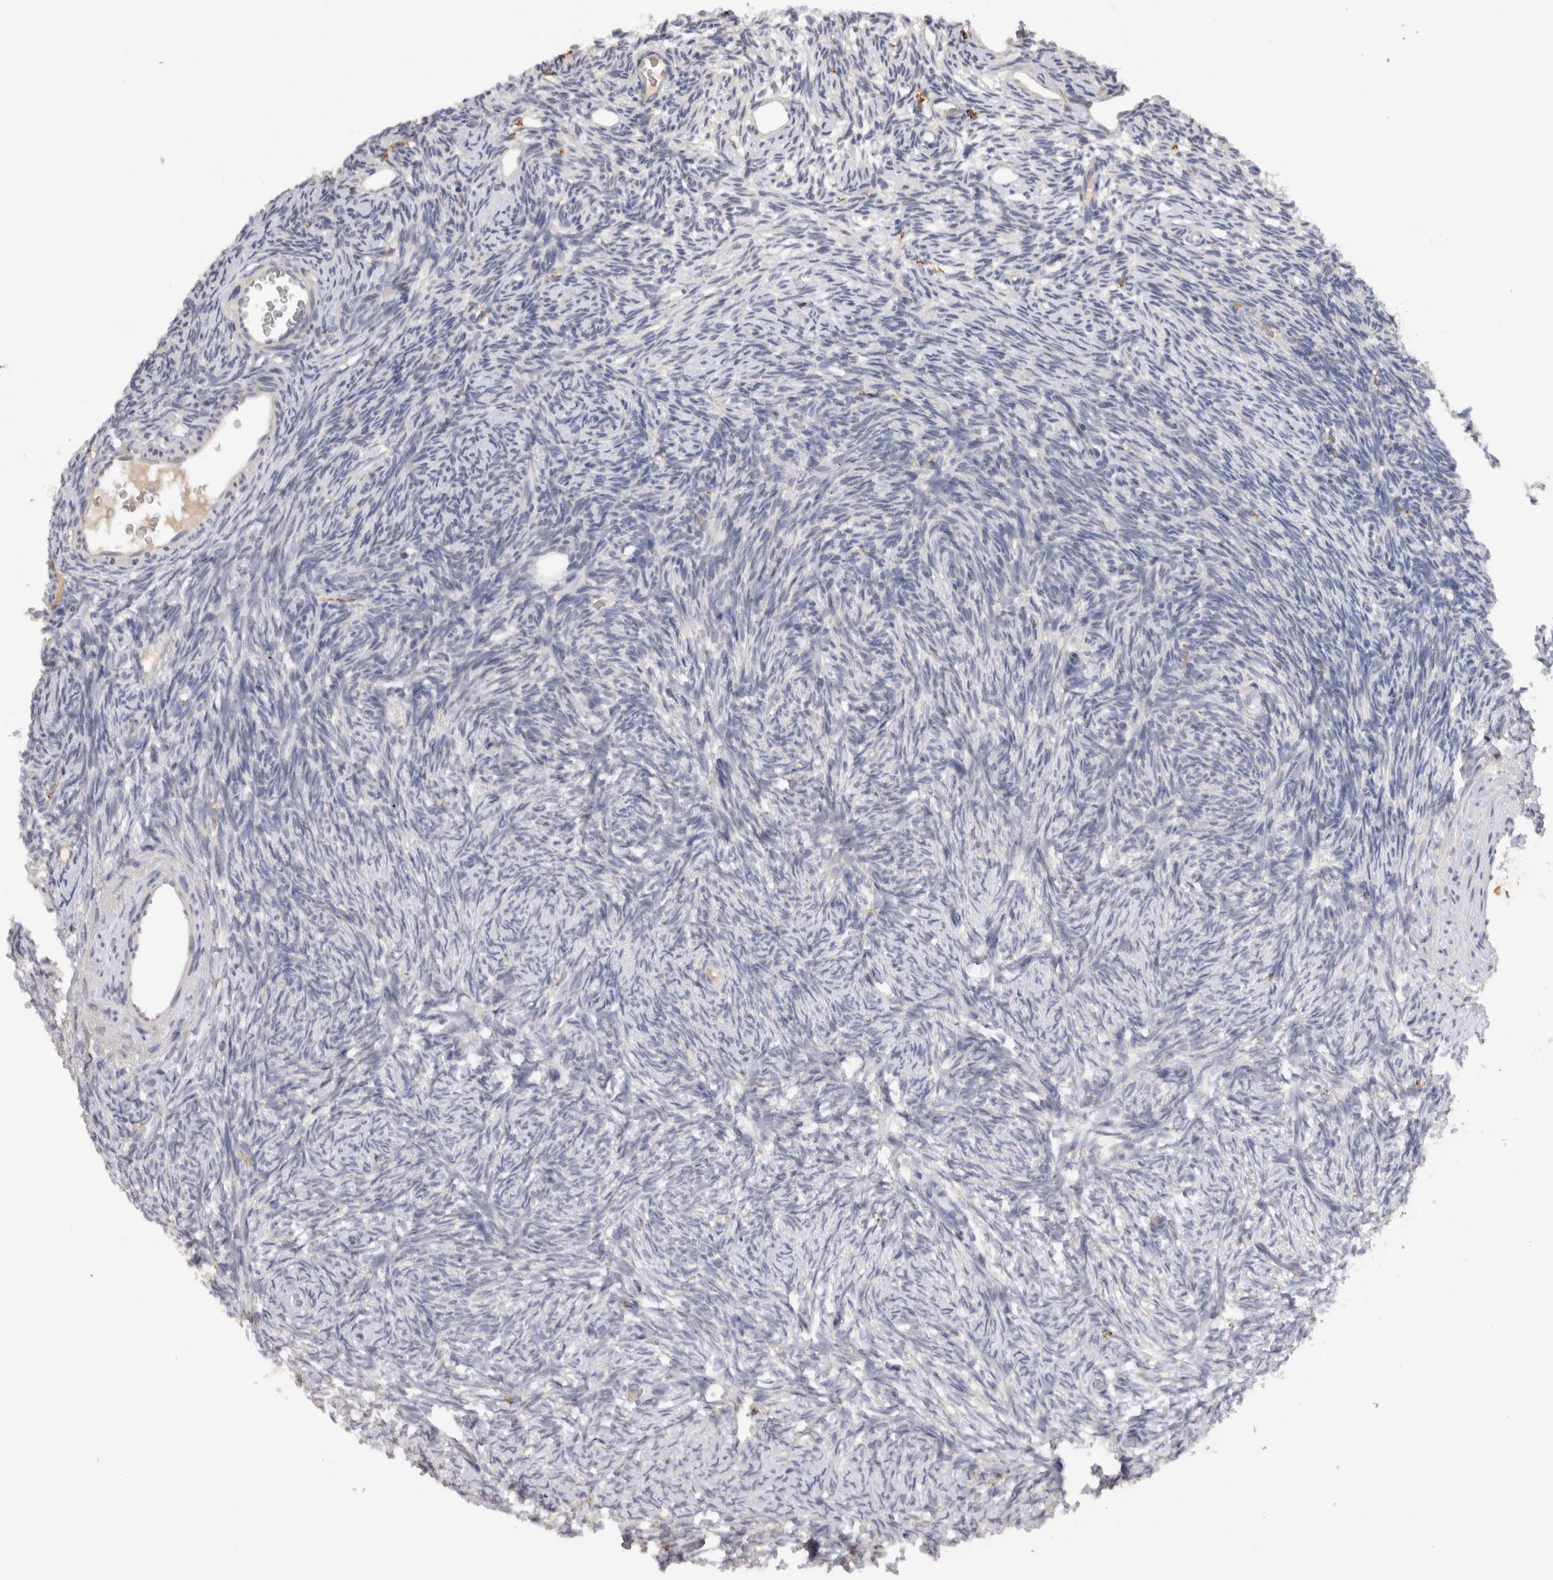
{"staining": {"intensity": "weak", "quantity": ">75%", "location": "cytoplasmic/membranous"}, "tissue": "ovary", "cell_type": "Follicle cells", "image_type": "normal", "snomed": [{"axis": "morphology", "description": "Normal tissue, NOS"}, {"axis": "topography", "description": "Ovary"}], "caption": "This is a micrograph of immunohistochemistry staining of benign ovary, which shows weak expression in the cytoplasmic/membranous of follicle cells.", "gene": "VSIG4", "patient": {"sex": "female", "age": 34}}